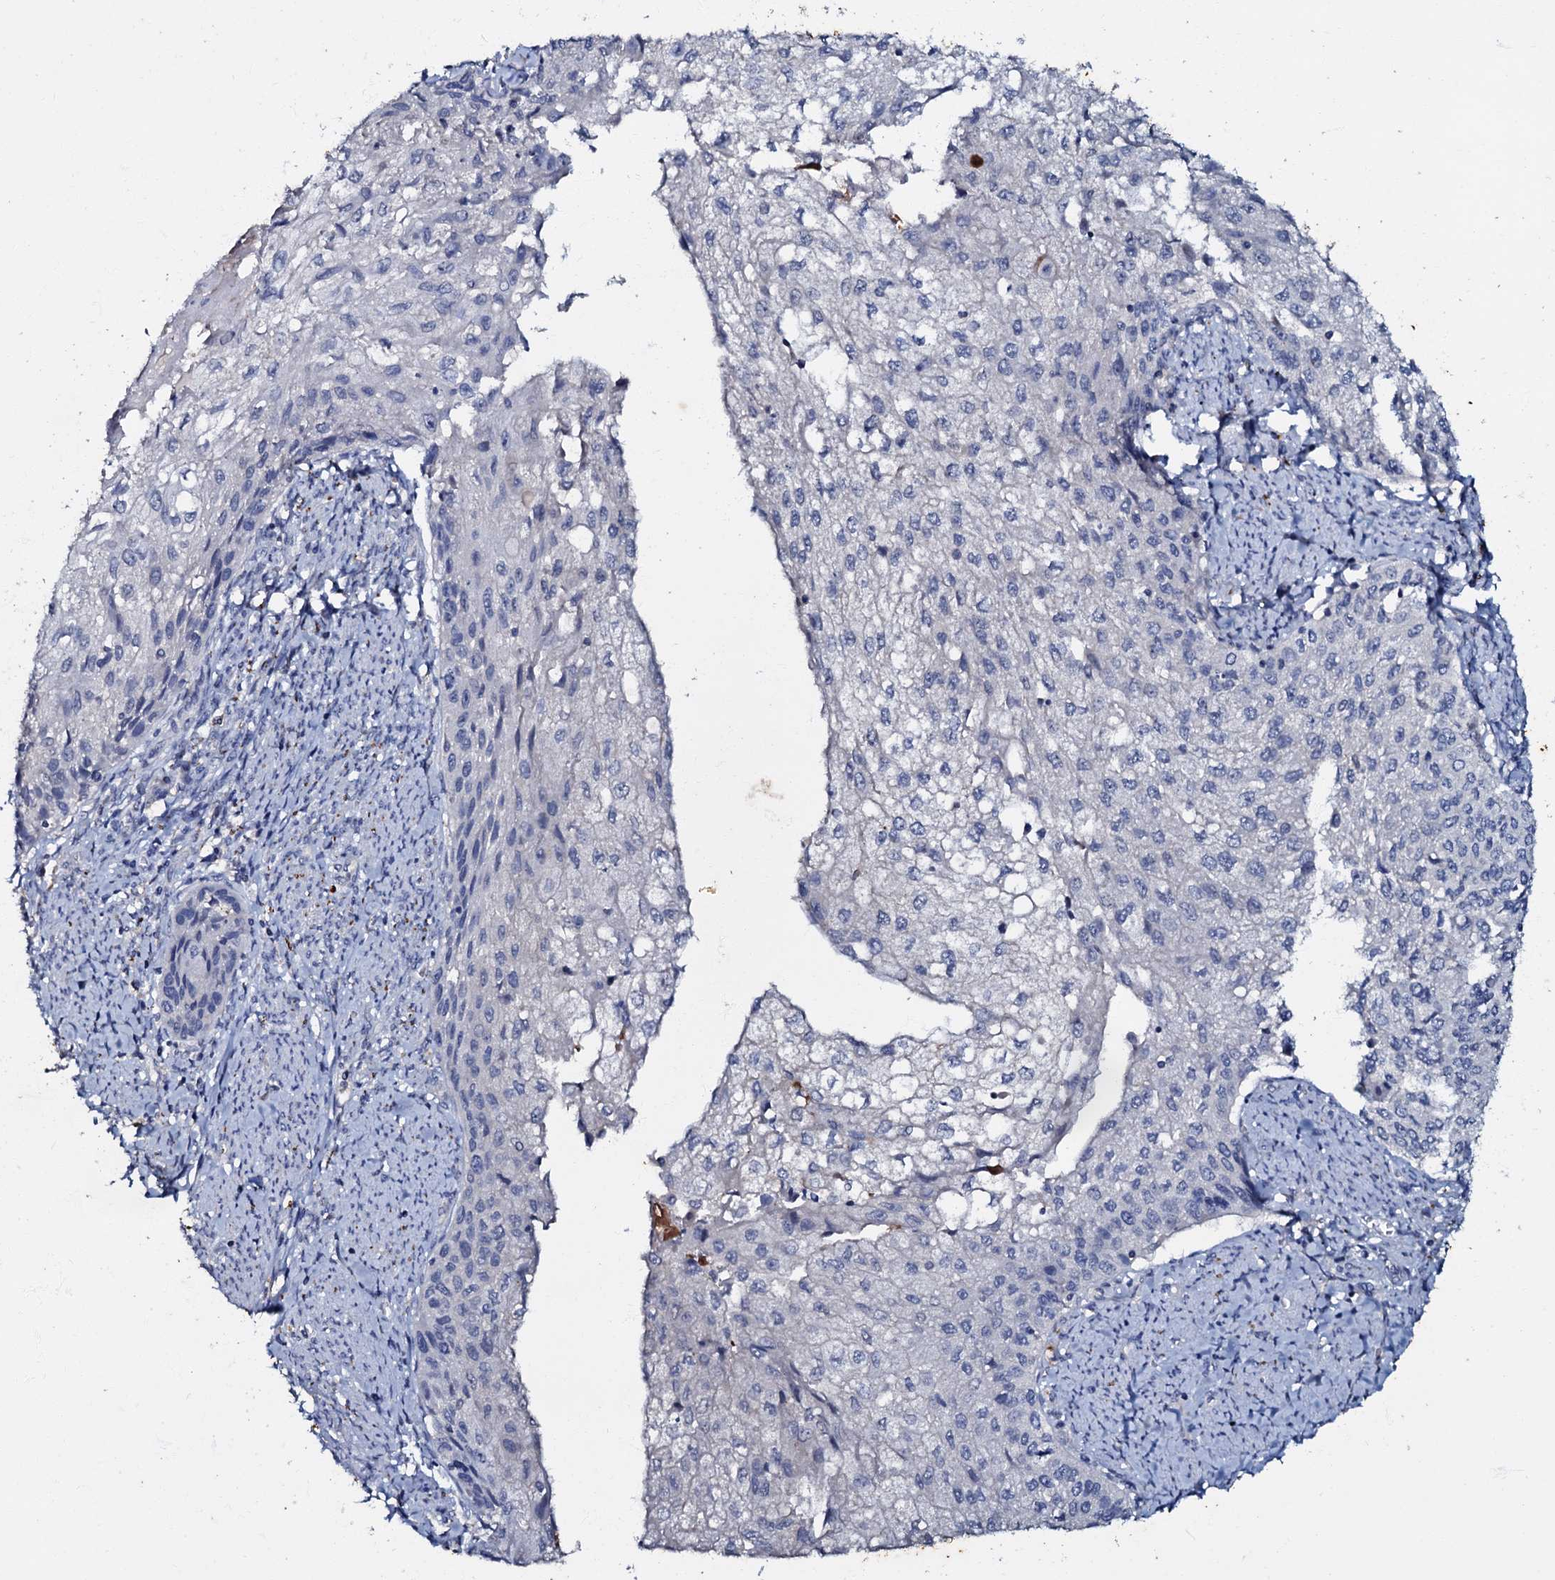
{"staining": {"intensity": "negative", "quantity": "none", "location": "none"}, "tissue": "cervical cancer", "cell_type": "Tumor cells", "image_type": "cancer", "snomed": [{"axis": "morphology", "description": "Squamous cell carcinoma, NOS"}, {"axis": "topography", "description": "Cervix"}], "caption": "The histopathology image reveals no significant positivity in tumor cells of cervical cancer. (Stains: DAB (3,3'-diaminobenzidine) IHC with hematoxylin counter stain, Microscopy: brightfield microscopy at high magnification).", "gene": "MANSC4", "patient": {"sex": "female", "age": 67}}